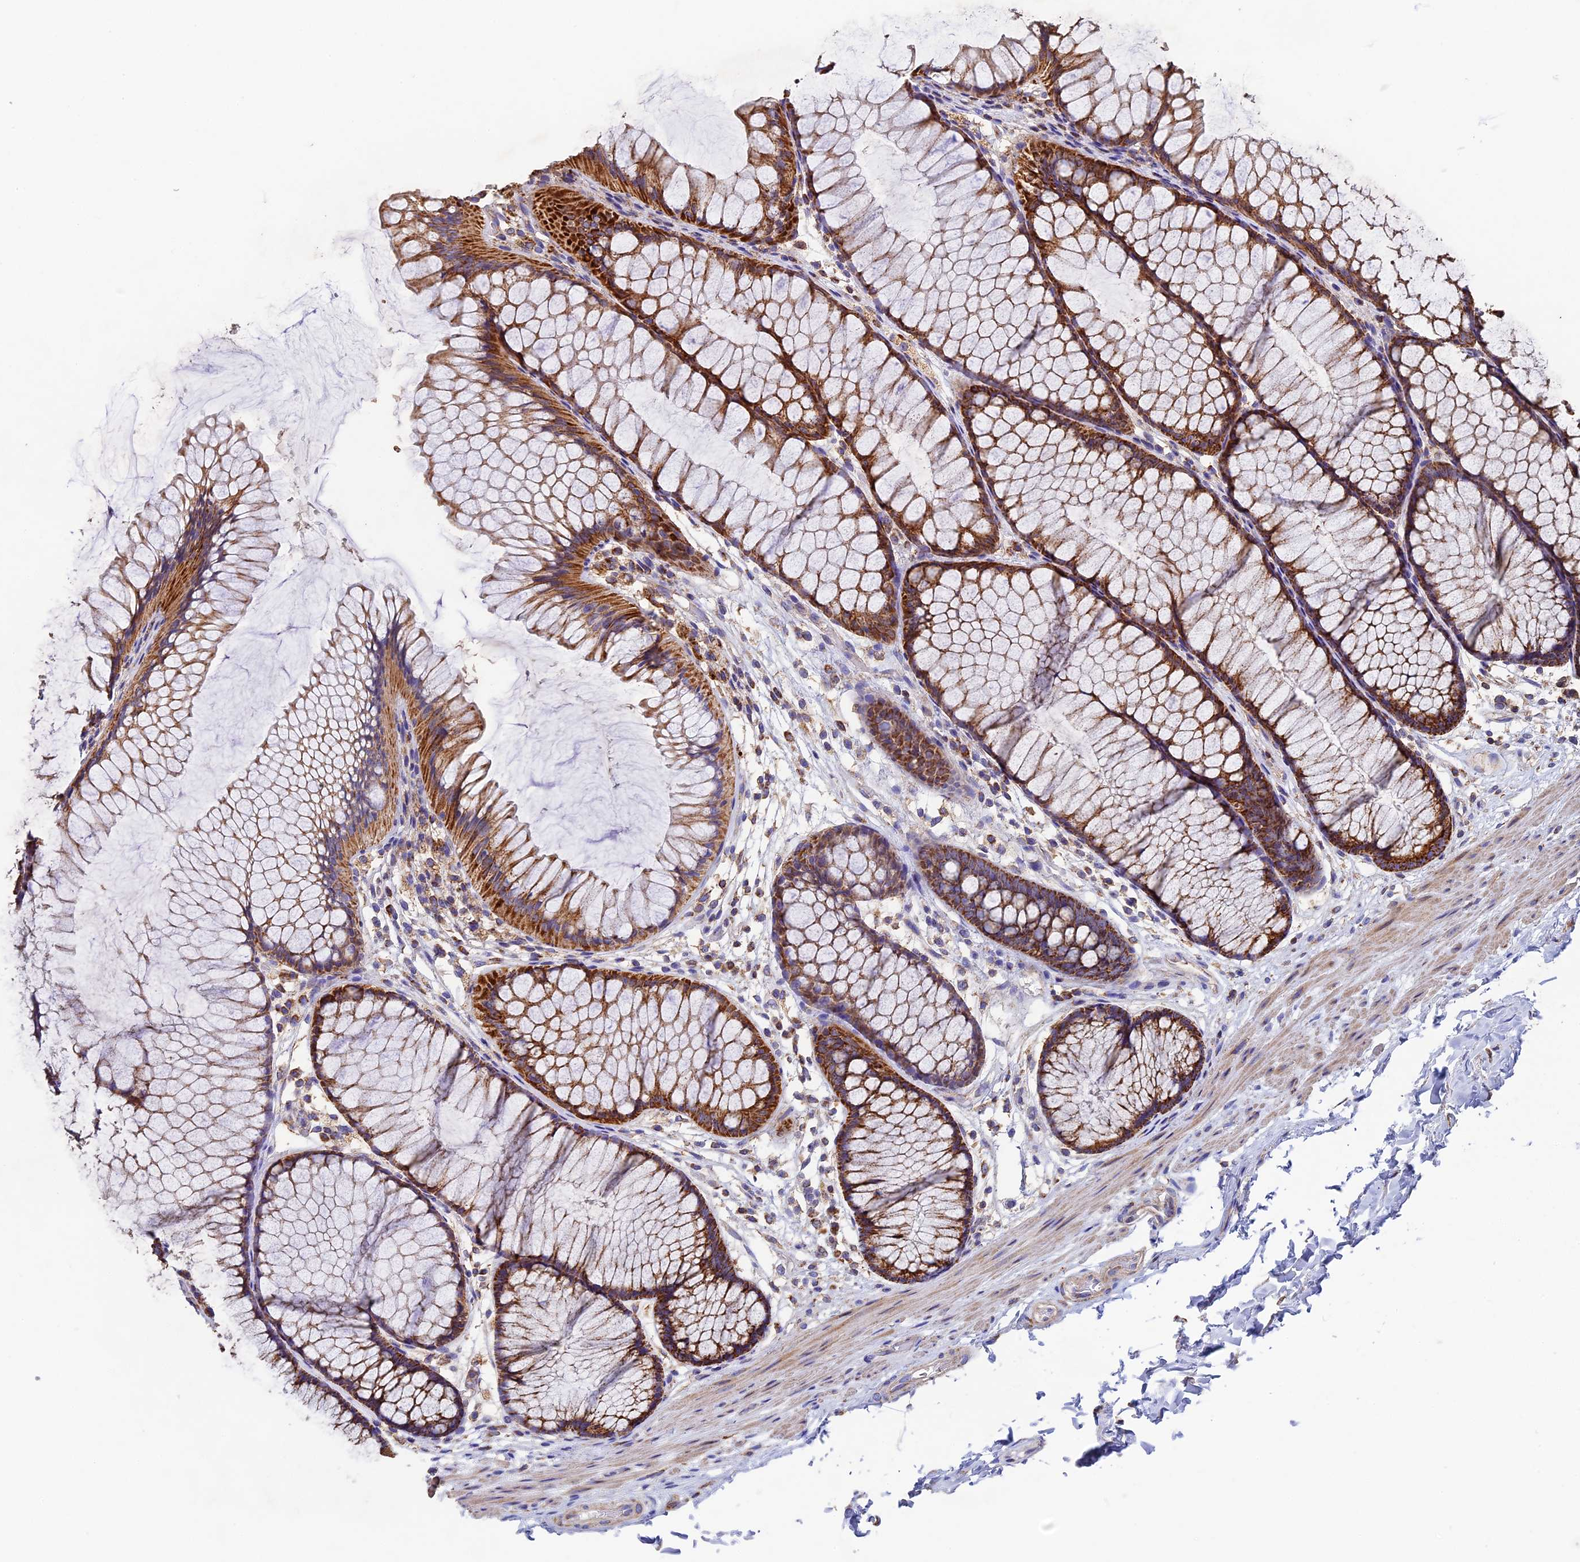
{"staining": {"intensity": "weak", "quantity": ">75%", "location": "cytoplasmic/membranous"}, "tissue": "colon", "cell_type": "Endothelial cells", "image_type": "normal", "snomed": [{"axis": "morphology", "description": "Normal tissue, NOS"}, {"axis": "topography", "description": "Colon"}], "caption": "High-magnification brightfield microscopy of benign colon stained with DAB (3,3'-diaminobenzidine) (brown) and counterstained with hematoxylin (blue). endothelial cells exhibit weak cytoplasmic/membranous expression is identified in about>75% of cells. The protein is stained brown, and the nuclei are stained in blue (DAB (3,3'-diaminobenzidine) IHC with brightfield microscopy, high magnification).", "gene": "ADAT1", "patient": {"sex": "female", "age": 82}}